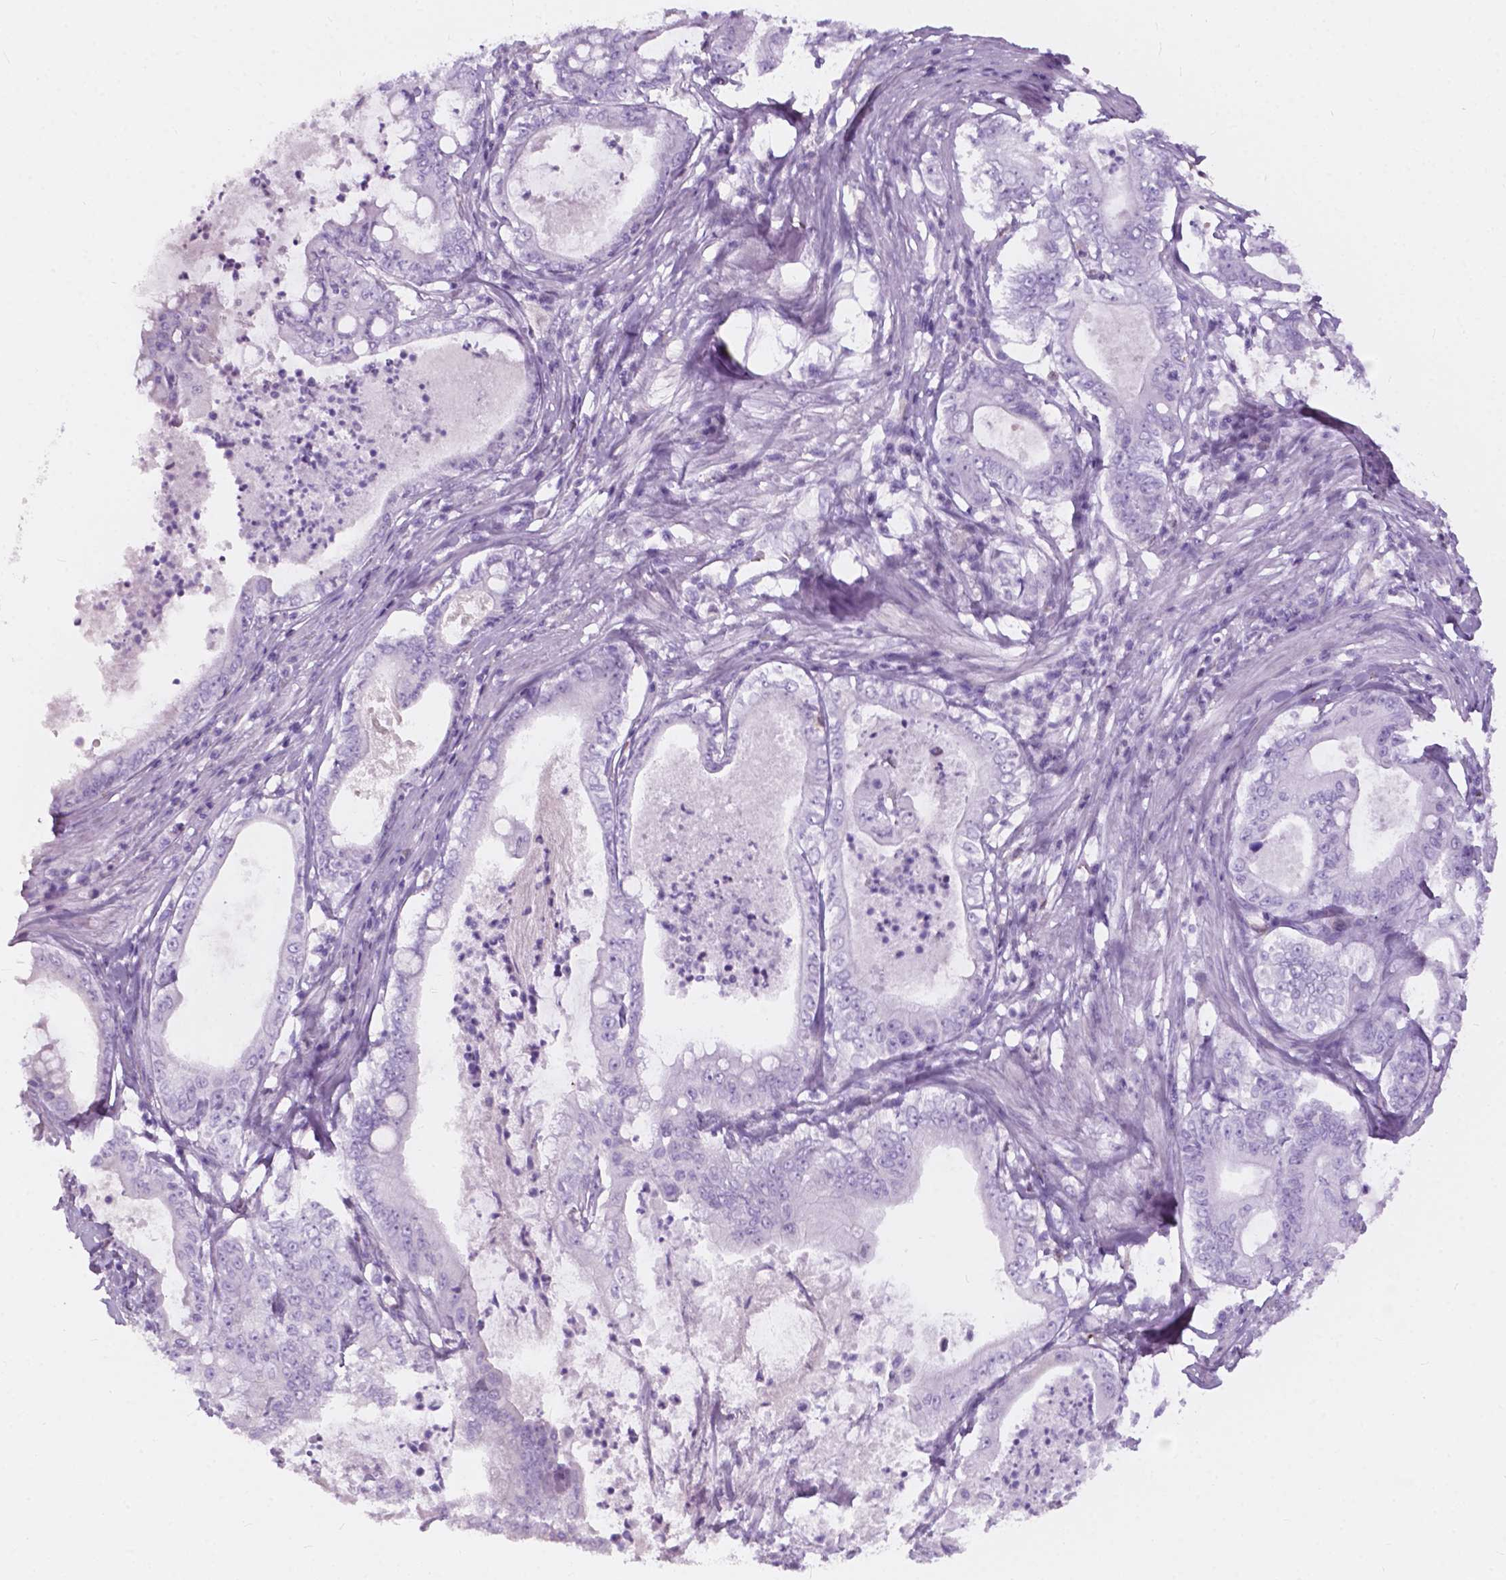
{"staining": {"intensity": "negative", "quantity": "none", "location": "none"}, "tissue": "pancreatic cancer", "cell_type": "Tumor cells", "image_type": "cancer", "snomed": [{"axis": "morphology", "description": "Adenocarcinoma, NOS"}, {"axis": "topography", "description": "Pancreas"}], "caption": "Human adenocarcinoma (pancreatic) stained for a protein using immunohistochemistry (IHC) exhibits no staining in tumor cells.", "gene": "FXYD2", "patient": {"sex": "male", "age": 71}}